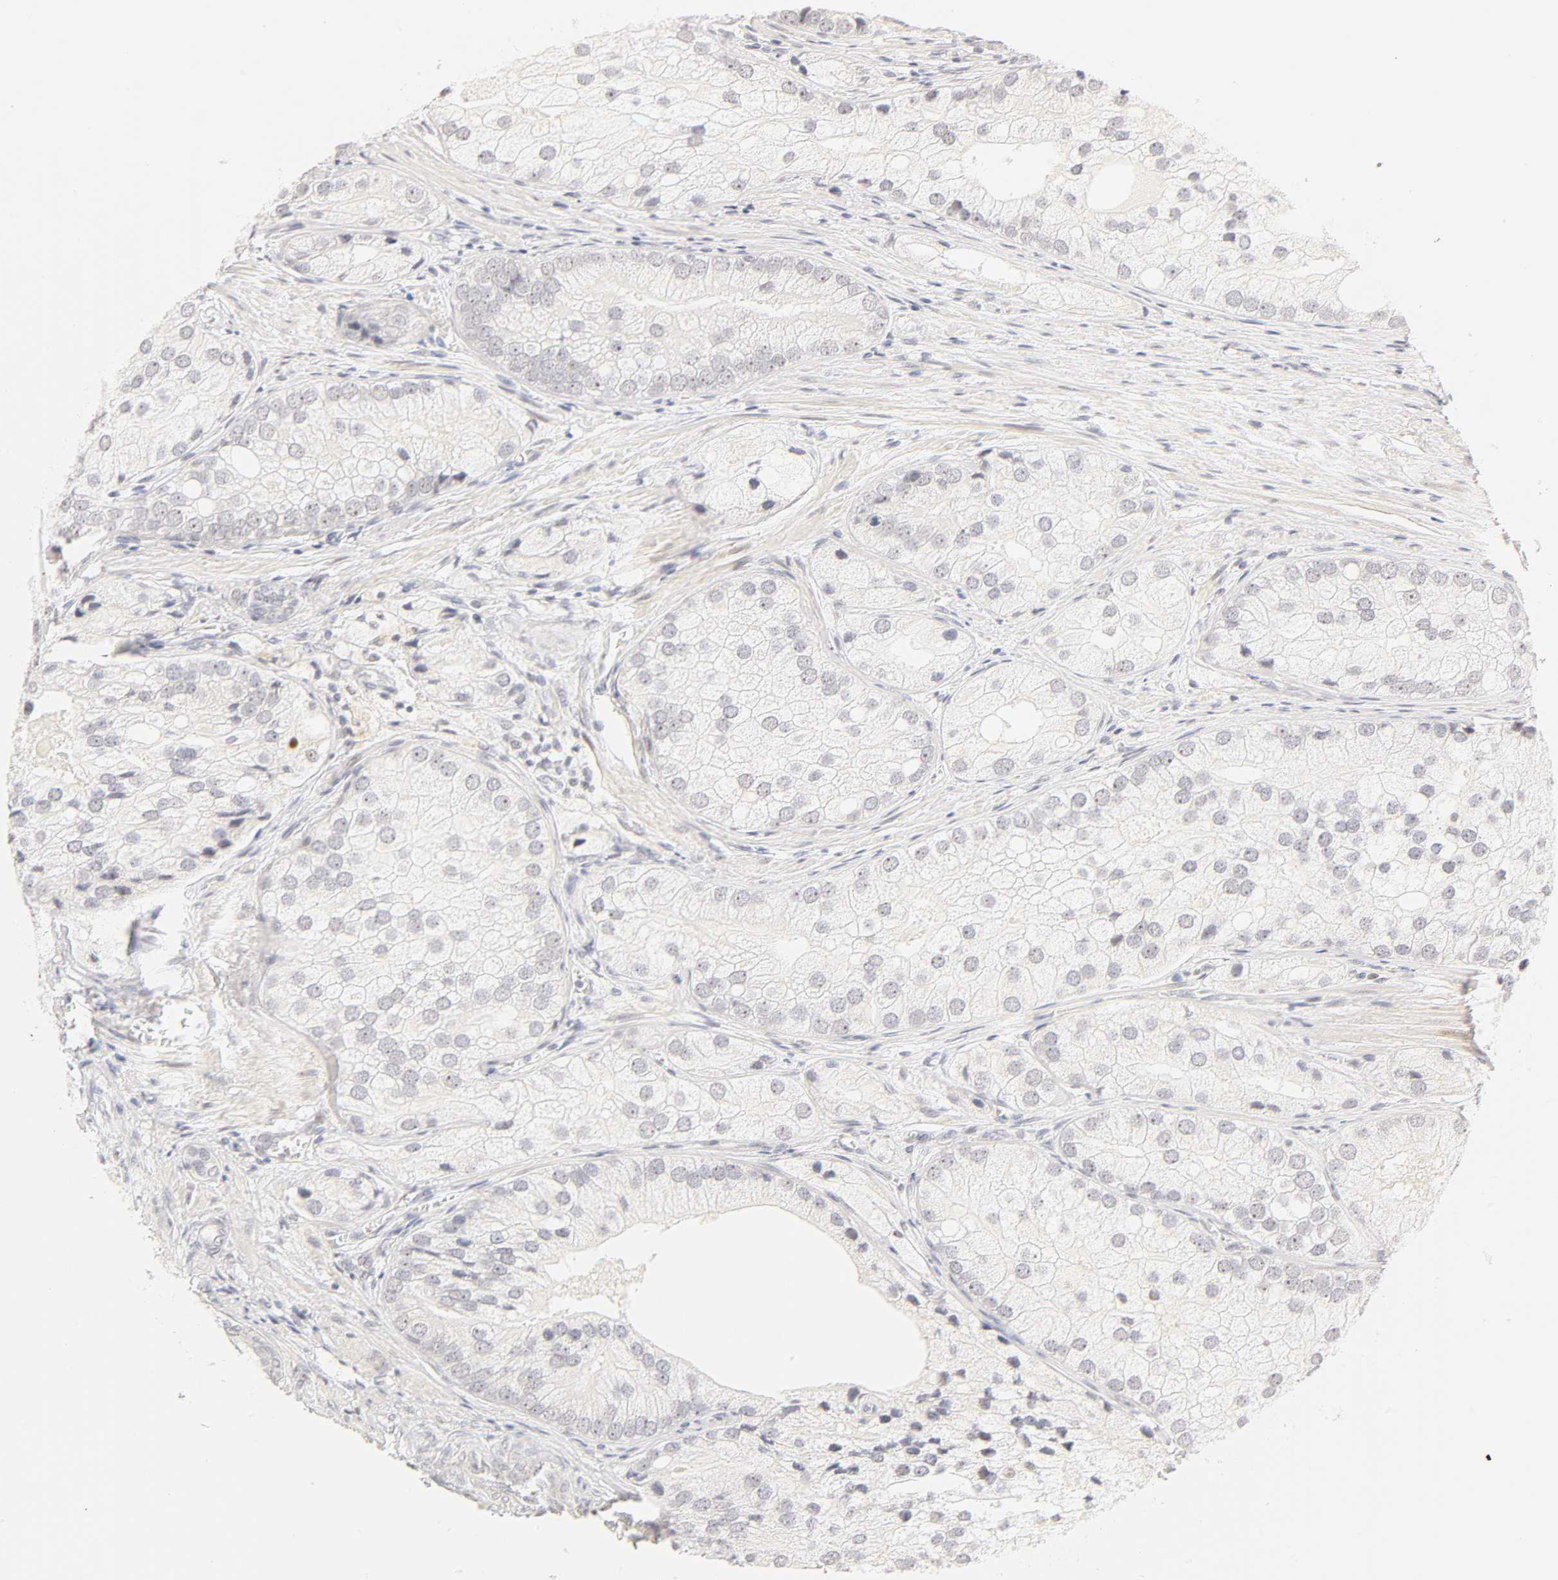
{"staining": {"intensity": "negative", "quantity": "none", "location": "none"}, "tissue": "prostate cancer", "cell_type": "Tumor cells", "image_type": "cancer", "snomed": [{"axis": "morphology", "description": "Adenocarcinoma, Low grade"}, {"axis": "topography", "description": "Prostate"}], "caption": "An immunohistochemistry photomicrograph of prostate low-grade adenocarcinoma is shown. There is no staining in tumor cells of prostate low-grade adenocarcinoma.", "gene": "MNAT1", "patient": {"sex": "male", "age": 69}}